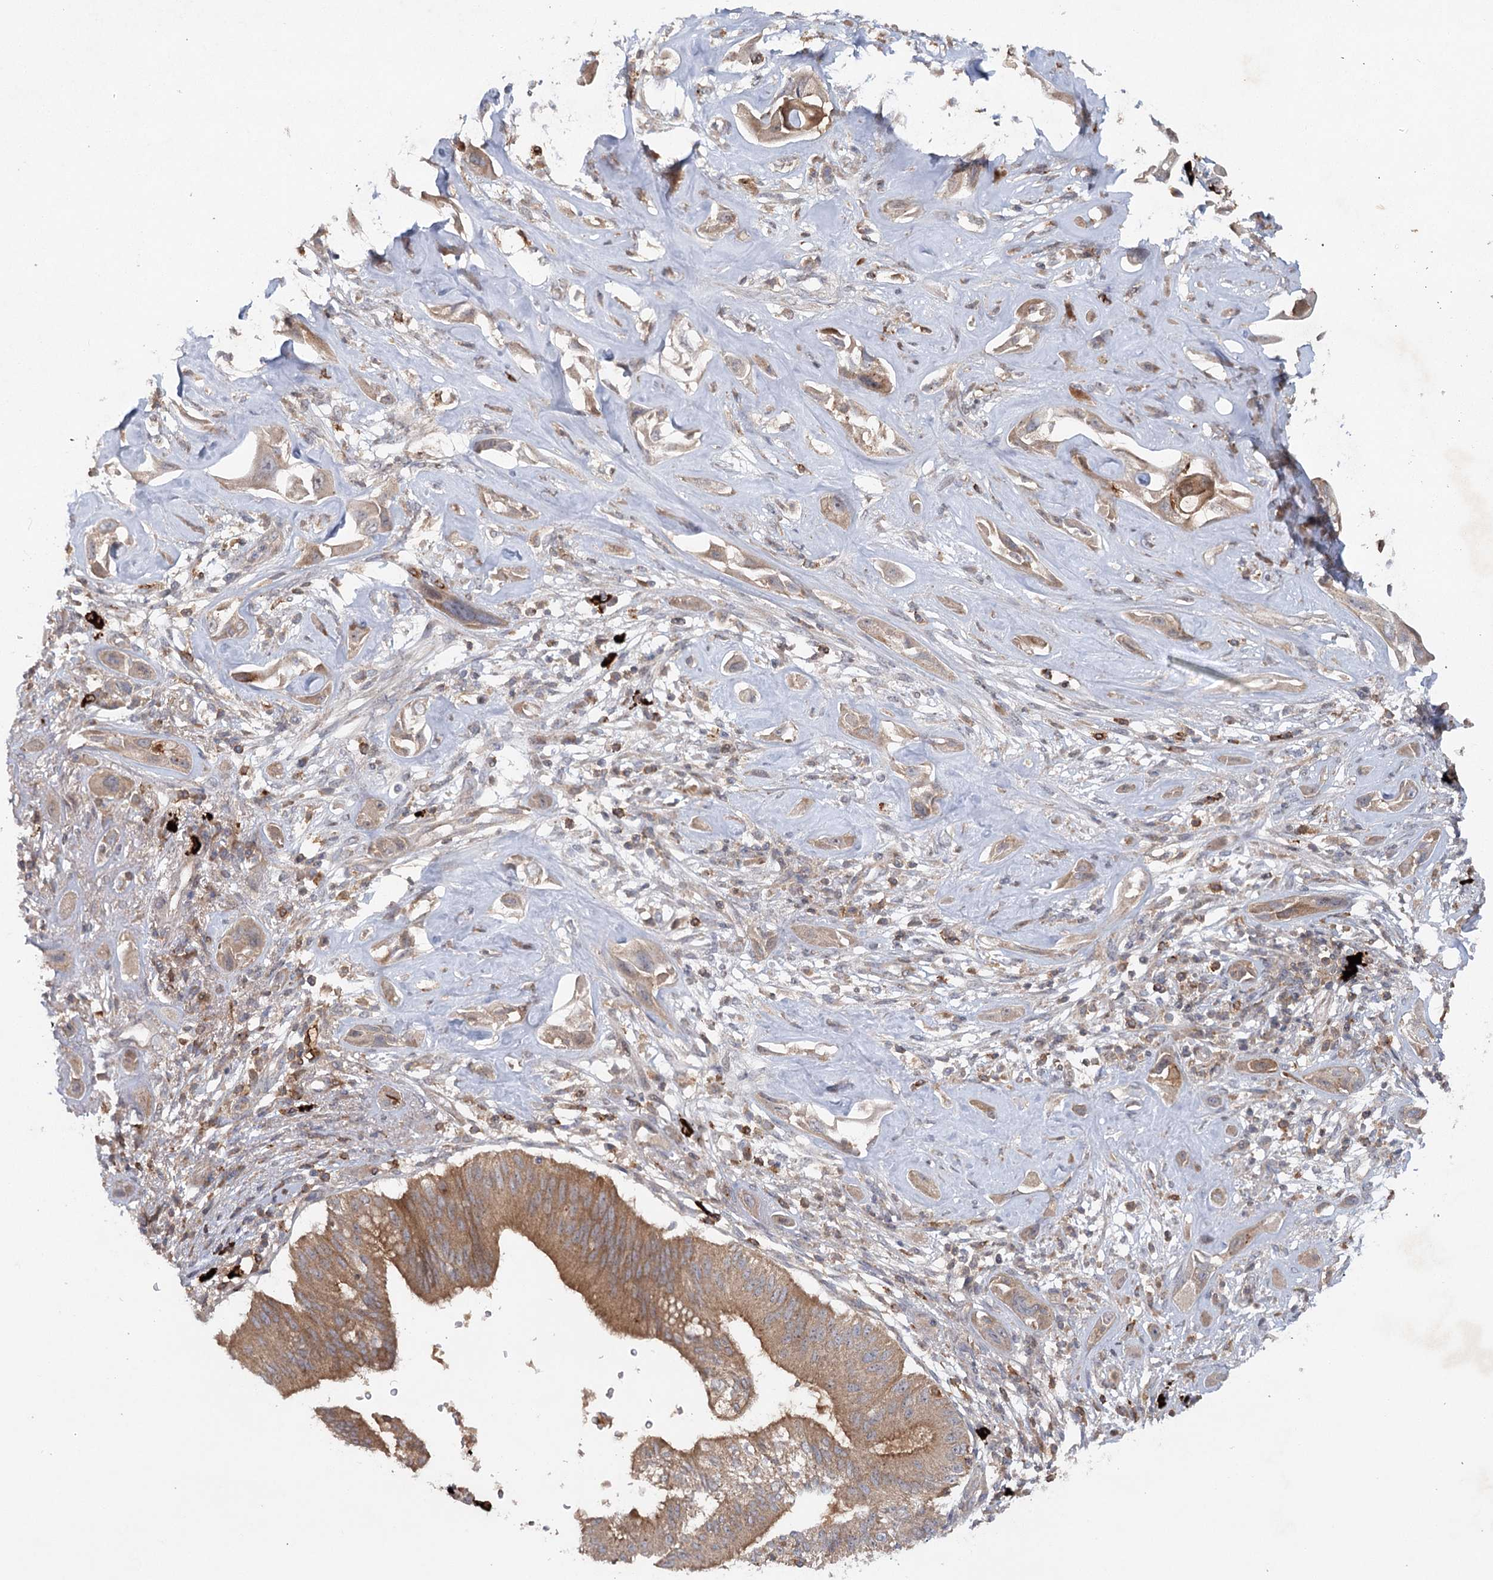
{"staining": {"intensity": "moderate", "quantity": ">75%", "location": "cytoplasmic/membranous"}, "tissue": "pancreatic cancer", "cell_type": "Tumor cells", "image_type": "cancer", "snomed": [{"axis": "morphology", "description": "Adenocarcinoma, NOS"}, {"axis": "topography", "description": "Pancreas"}], "caption": "Protein staining displays moderate cytoplasmic/membranous positivity in approximately >75% of tumor cells in pancreatic cancer.", "gene": "MAP3K13", "patient": {"sex": "male", "age": 68}}